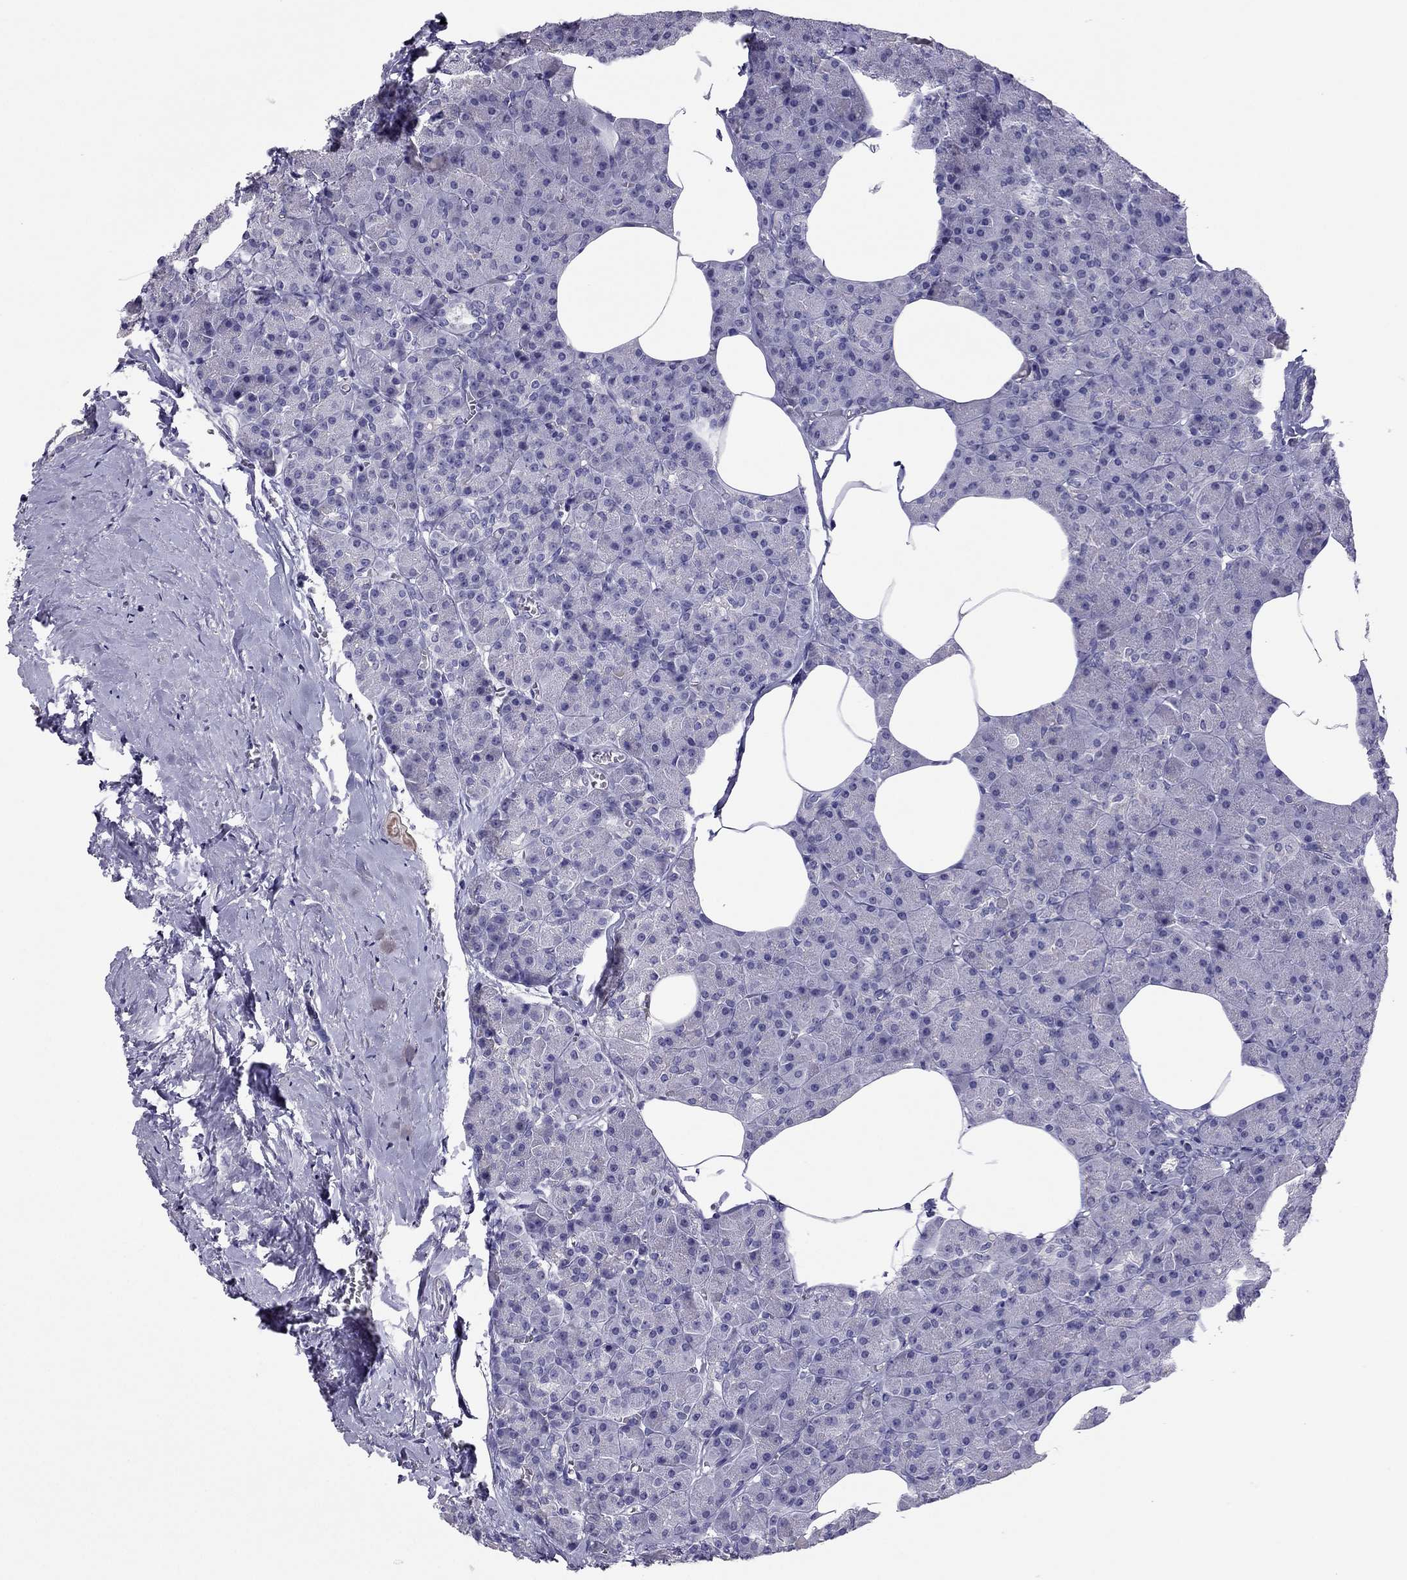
{"staining": {"intensity": "negative", "quantity": "none", "location": "none"}, "tissue": "pancreas", "cell_type": "Exocrine glandular cells", "image_type": "normal", "snomed": [{"axis": "morphology", "description": "Normal tissue, NOS"}, {"axis": "topography", "description": "Pancreas"}], "caption": "Immunohistochemistry photomicrograph of benign pancreas: pancreas stained with DAB (3,3'-diaminobenzidine) shows no significant protein staining in exocrine glandular cells.", "gene": "PDE6A", "patient": {"sex": "female", "age": 45}}